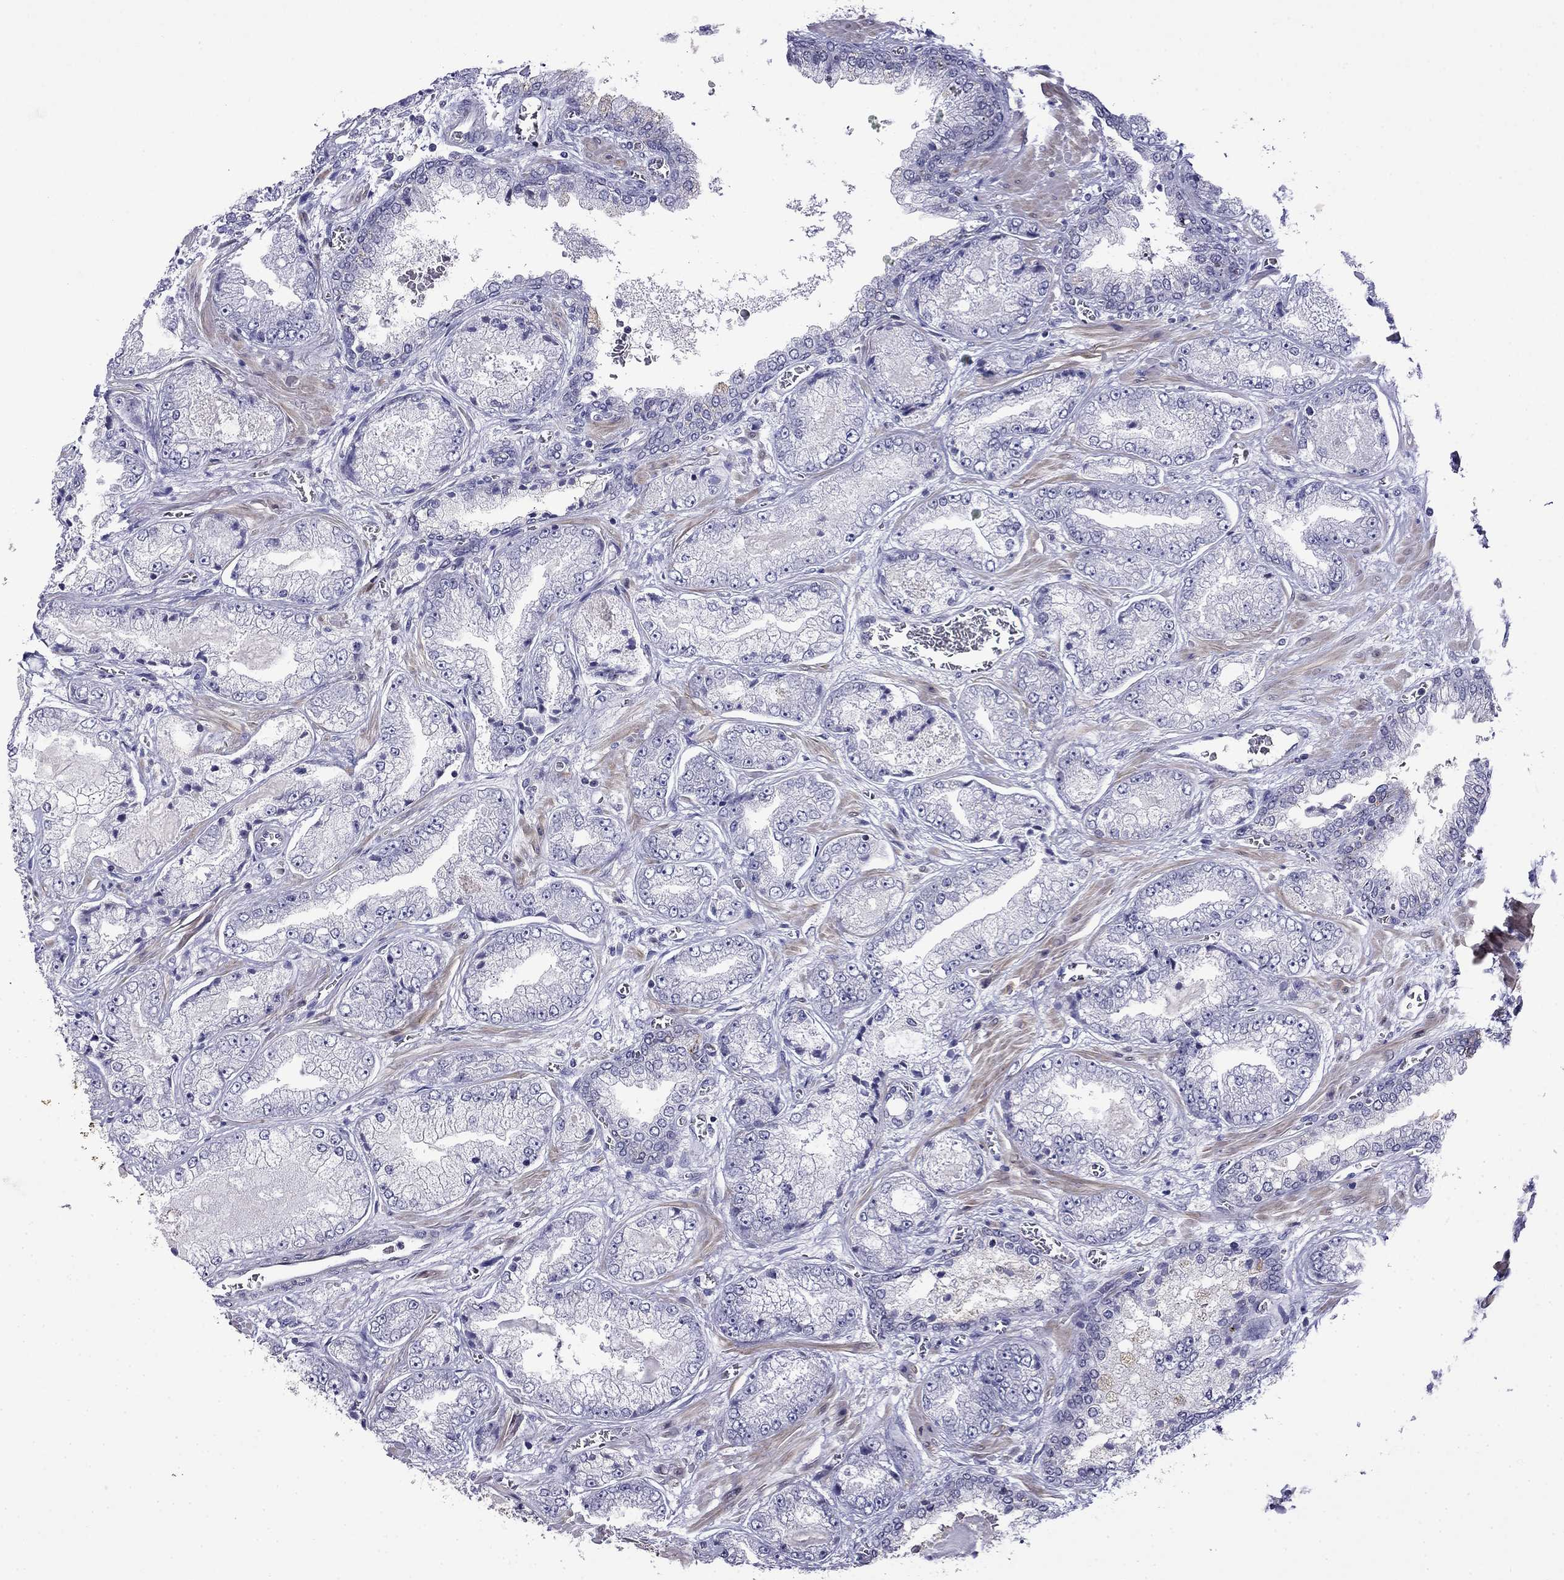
{"staining": {"intensity": "negative", "quantity": "none", "location": "none"}, "tissue": "prostate cancer", "cell_type": "Tumor cells", "image_type": "cancer", "snomed": [{"axis": "morphology", "description": "Adenocarcinoma, Low grade"}, {"axis": "topography", "description": "Prostate"}], "caption": "The immunohistochemistry image has no significant expression in tumor cells of low-grade adenocarcinoma (prostate) tissue.", "gene": "PRR18", "patient": {"sex": "male", "age": 57}}